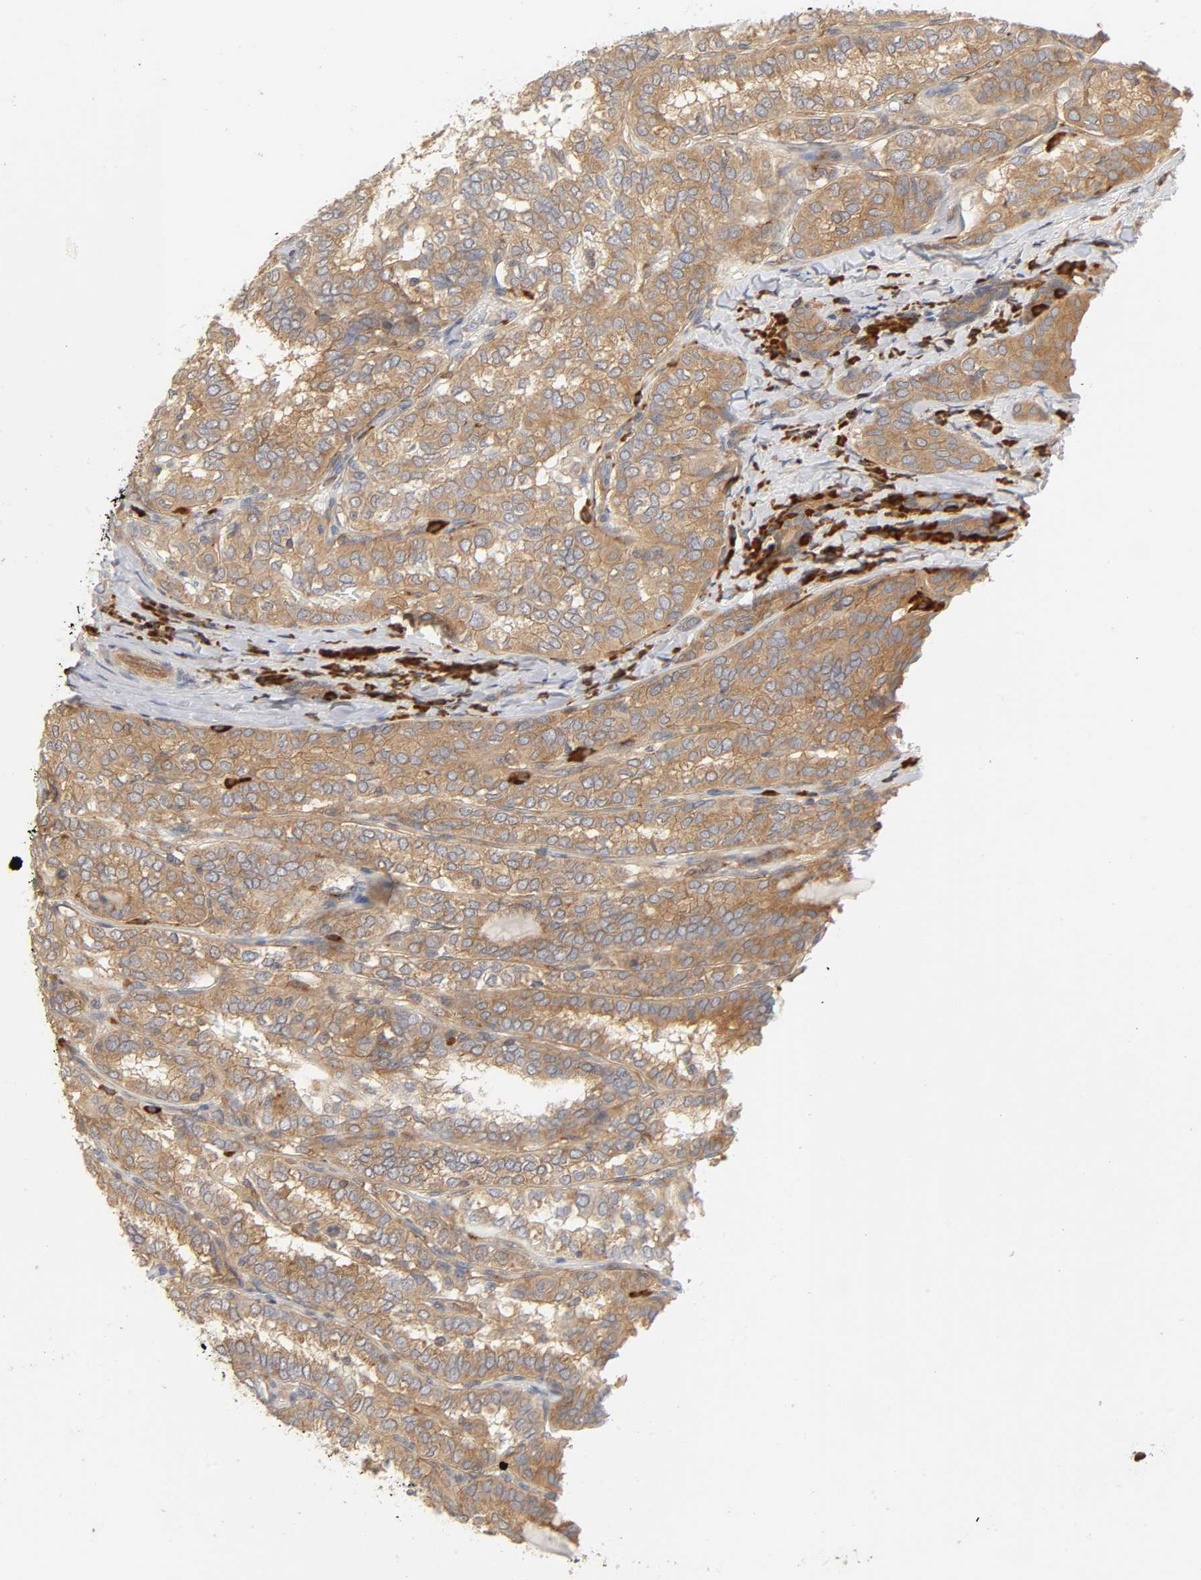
{"staining": {"intensity": "weak", "quantity": ">75%", "location": "cytoplasmic/membranous"}, "tissue": "thyroid cancer", "cell_type": "Tumor cells", "image_type": "cancer", "snomed": [{"axis": "morphology", "description": "Papillary adenocarcinoma, NOS"}, {"axis": "topography", "description": "Thyroid gland"}], "caption": "Thyroid cancer (papillary adenocarcinoma) stained with a protein marker shows weak staining in tumor cells.", "gene": "SCHIP1", "patient": {"sex": "female", "age": 30}}